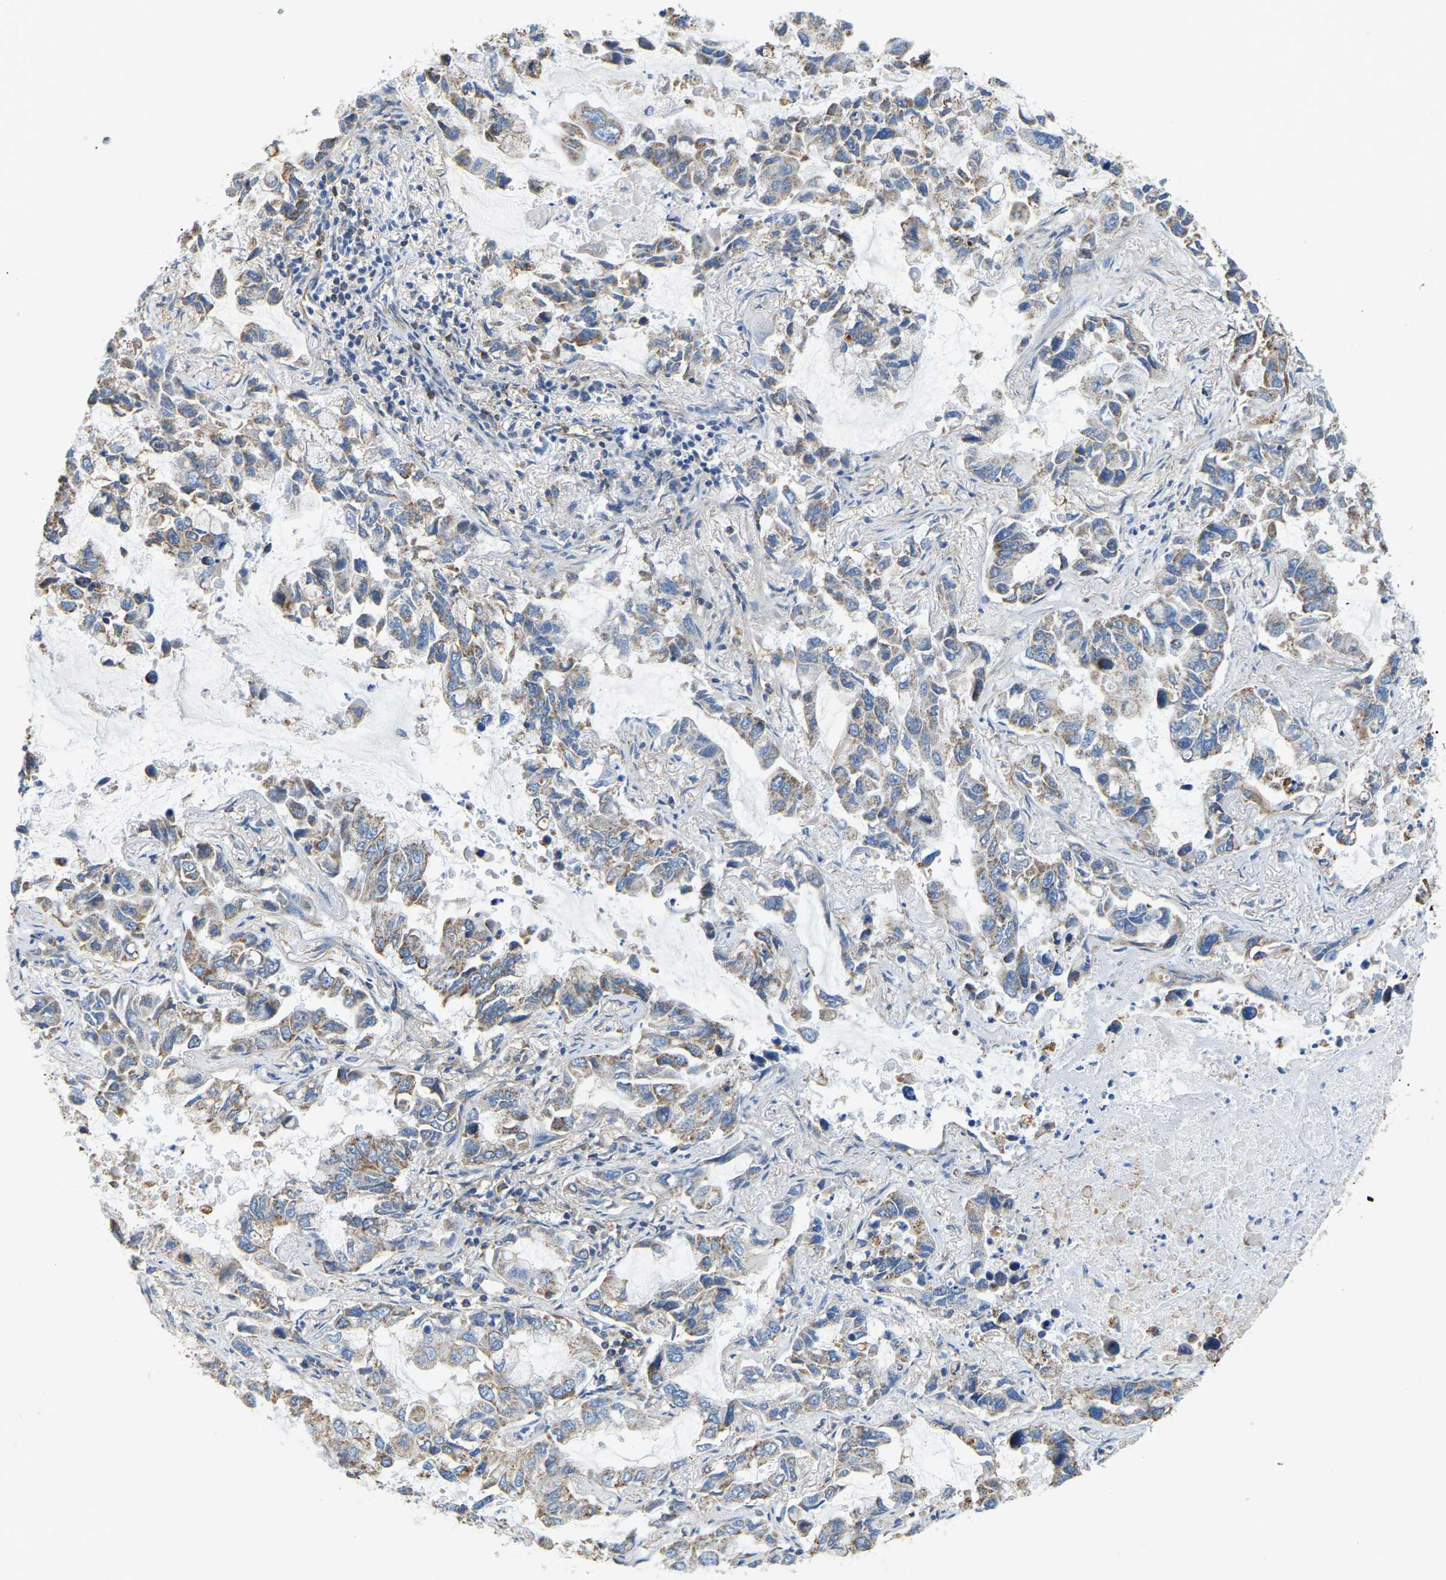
{"staining": {"intensity": "moderate", "quantity": ">75%", "location": "cytoplasmic/membranous"}, "tissue": "lung cancer", "cell_type": "Tumor cells", "image_type": "cancer", "snomed": [{"axis": "morphology", "description": "Adenocarcinoma, NOS"}, {"axis": "topography", "description": "Lung"}], "caption": "Immunohistochemical staining of human lung adenocarcinoma exhibits moderate cytoplasmic/membranous protein positivity in about >75% of tumor cells.", "gene": "AHNAK", "patient": {"sex": "male", "age": 64}}